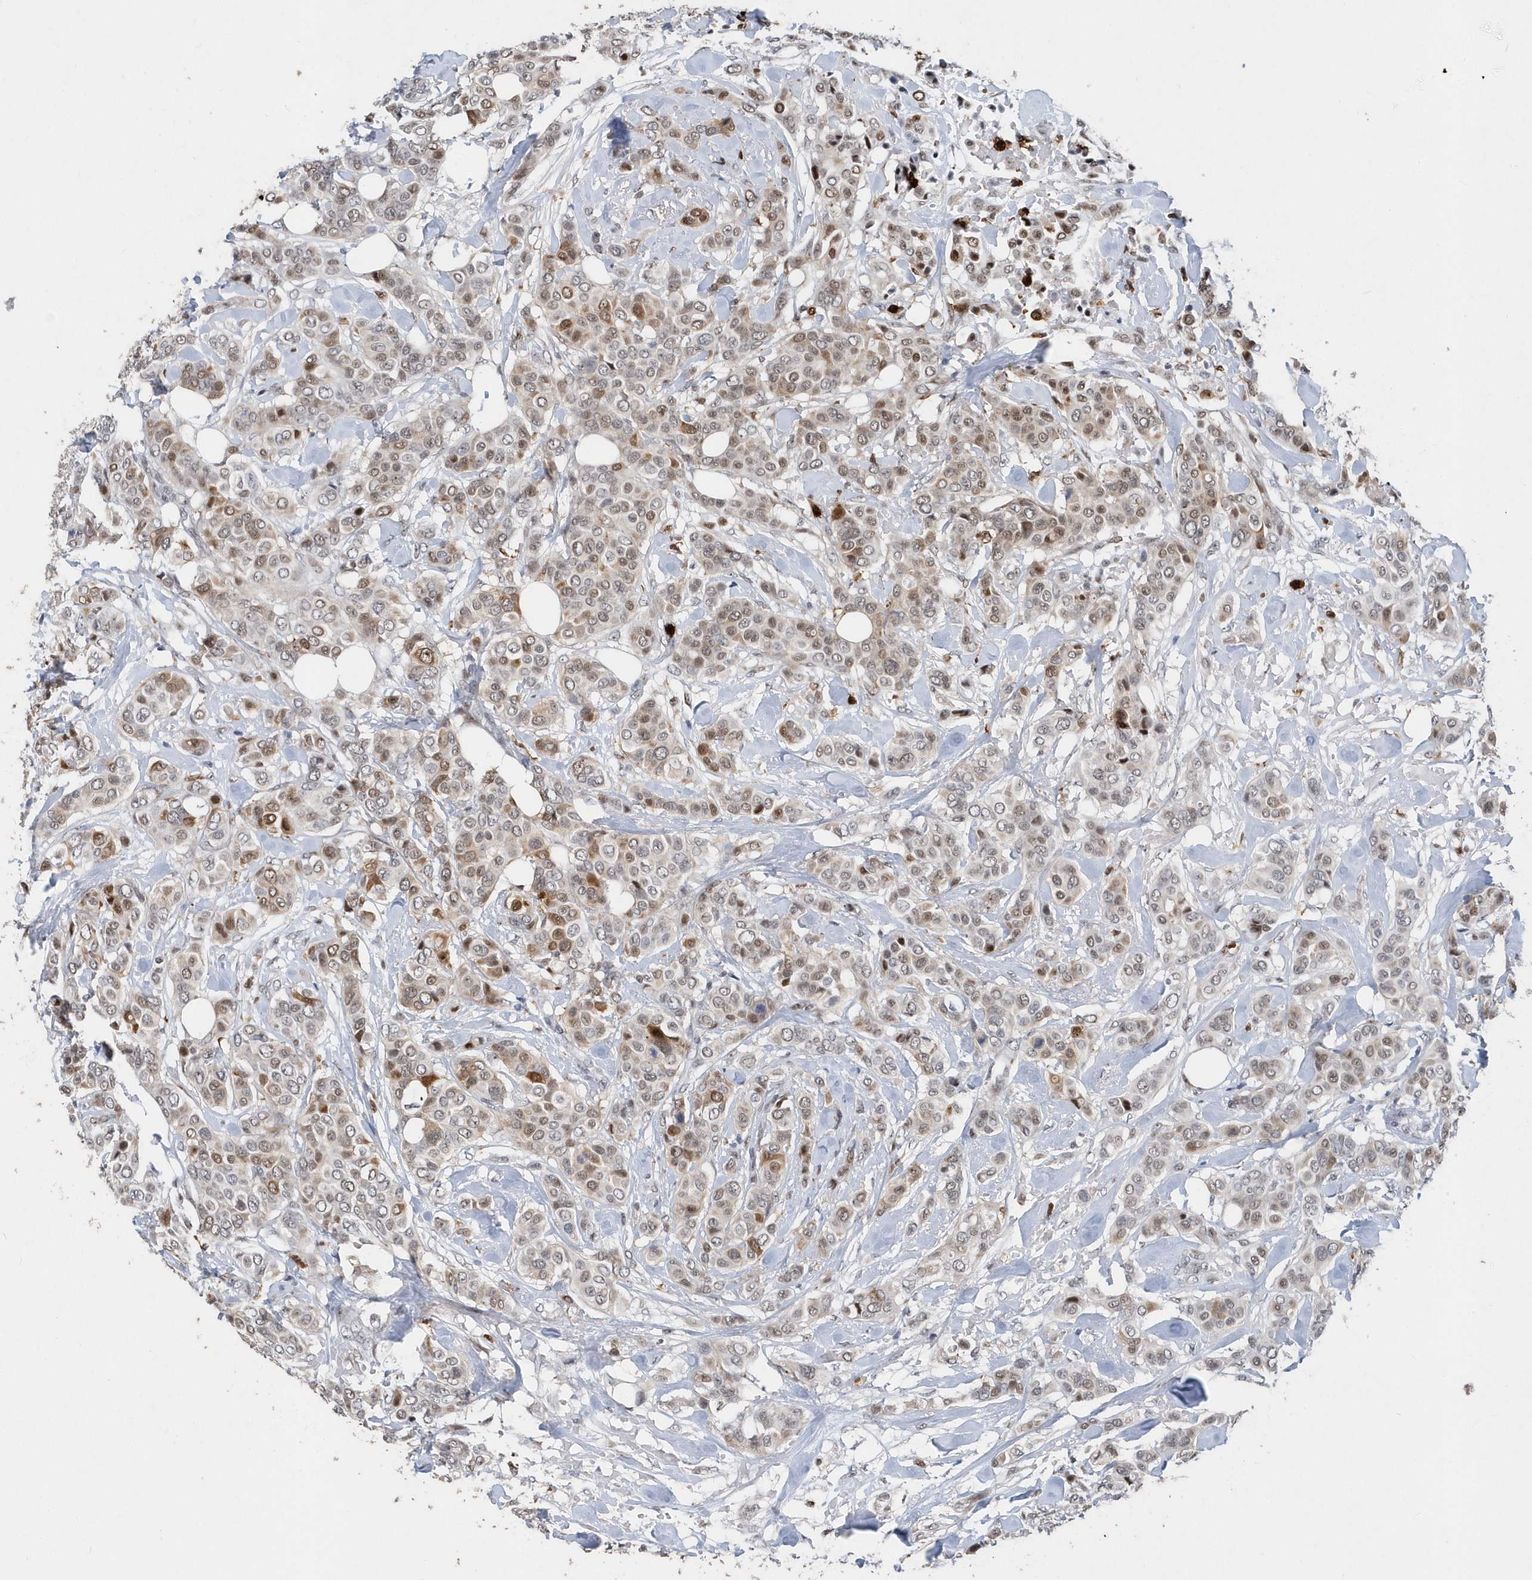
{"staining": {"intensity": "moderate", "quantity": "25%-75%", "location": "cytoplasmic/membranous,nuclear"}, "tissue": "breast cancer", "cell_type": "Tumor cells", "image_type": "cancer", "snomed": [{"axis": "morphology", "description": "Lobular carcinoma"}, {"axis": "topography", "description": "Breast"}], "caption": "The histopathology image displays immunohistochemical staining of breast lobular carcinoma. There is moderate cytoplasmic/membranous and nuclear expression is appreciated in approximately 25%-75% of tumor cells.", "gene": "RPP30", "patient": {"sex": "female", "age": 51}}